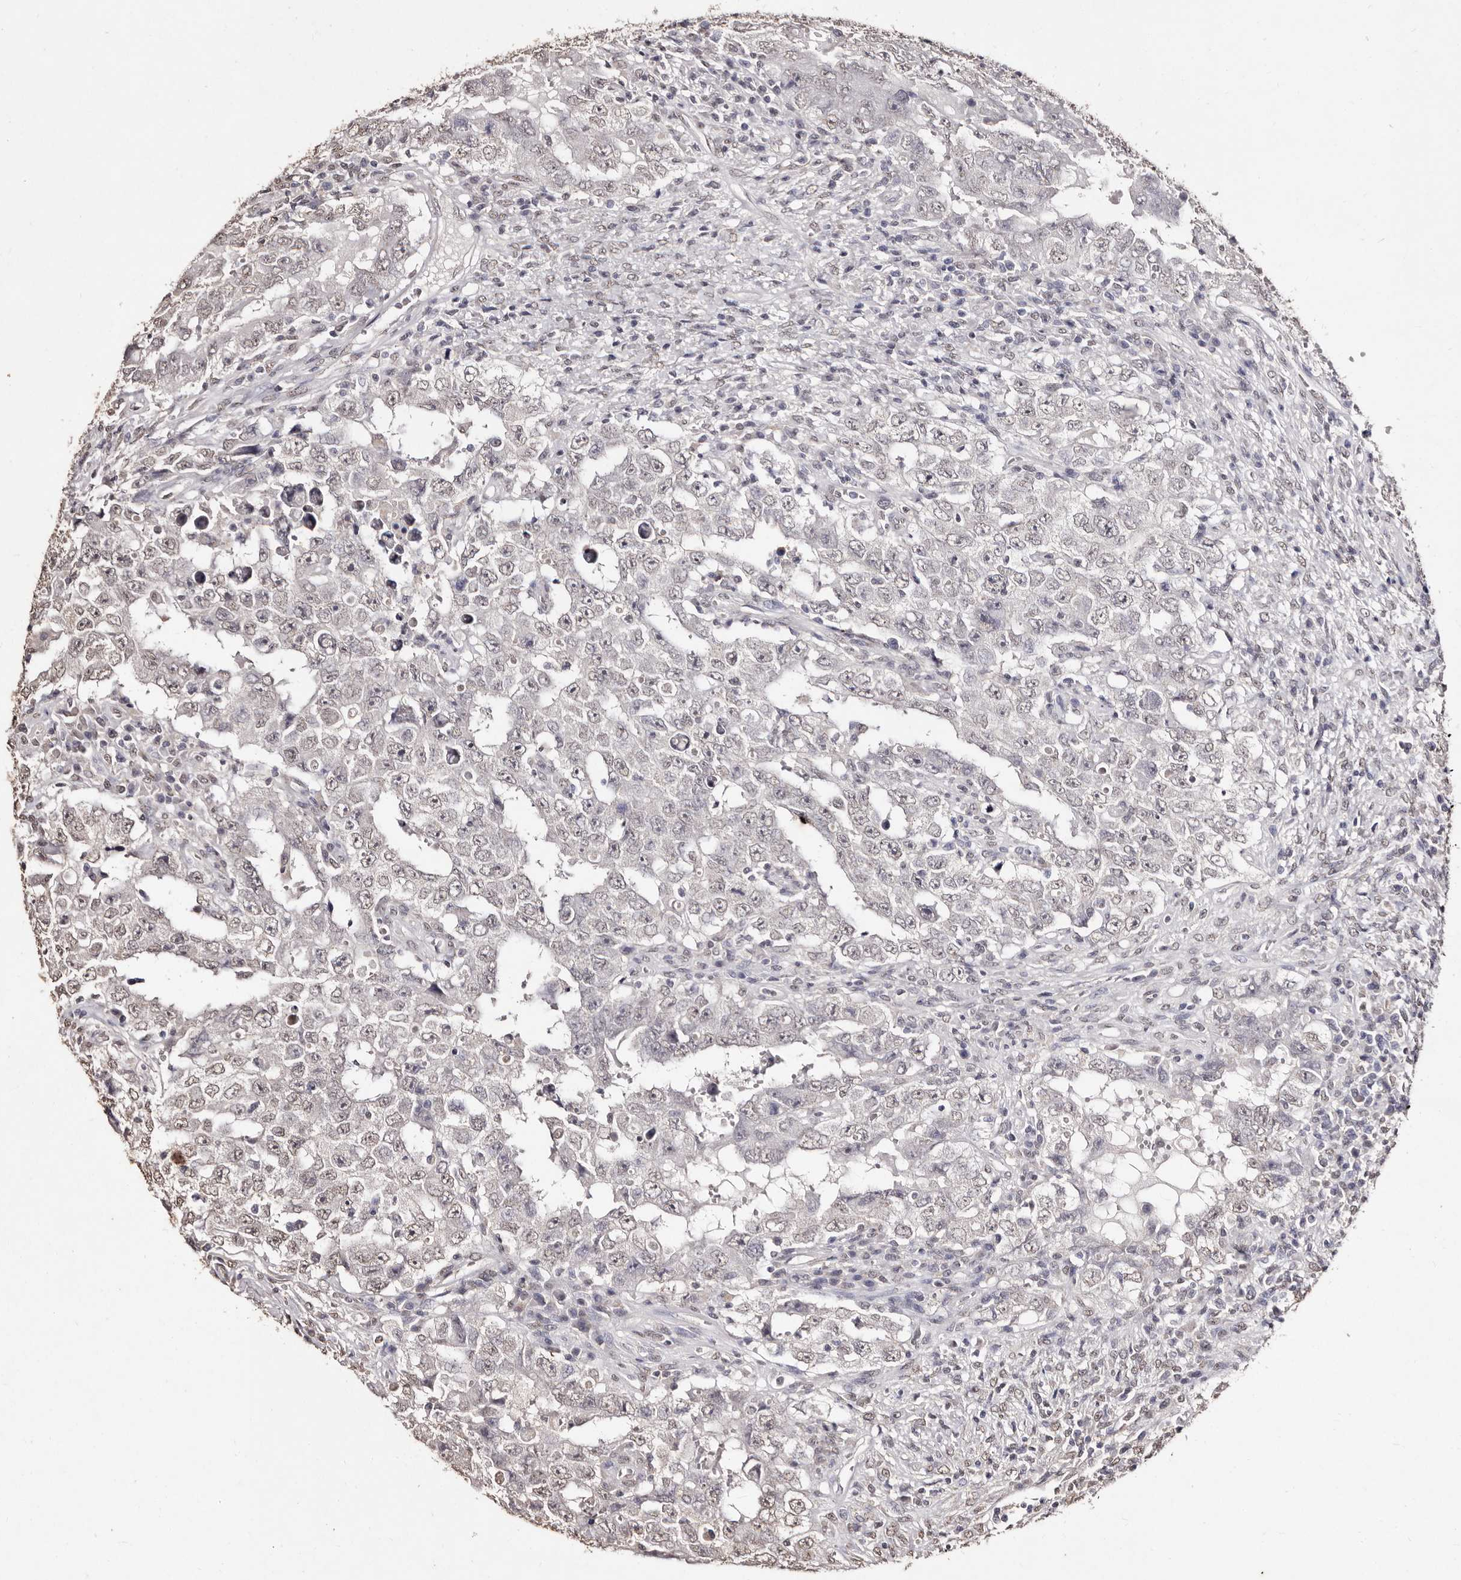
{"staining": {"intensity": "weak", "quantity": "<25%", "location": "nuclear"}, "tissue": "testis cancer", "cell_type": "Tumor cells", "image_type": "cancer", "snomed": [{"axis": "morphology", "description": "Carcinoma, Embryonal, NOS"}, {"axis": "topography", "description": "Testis"}], "caption": "A high-resolution histopathology image shows IHC staining of testis cancer (embryonal carcinoma), which demonstrates no significant expression in tumor cells.", "gene": "ERBB4", "patient": {"sex": "male", "age": 26}}